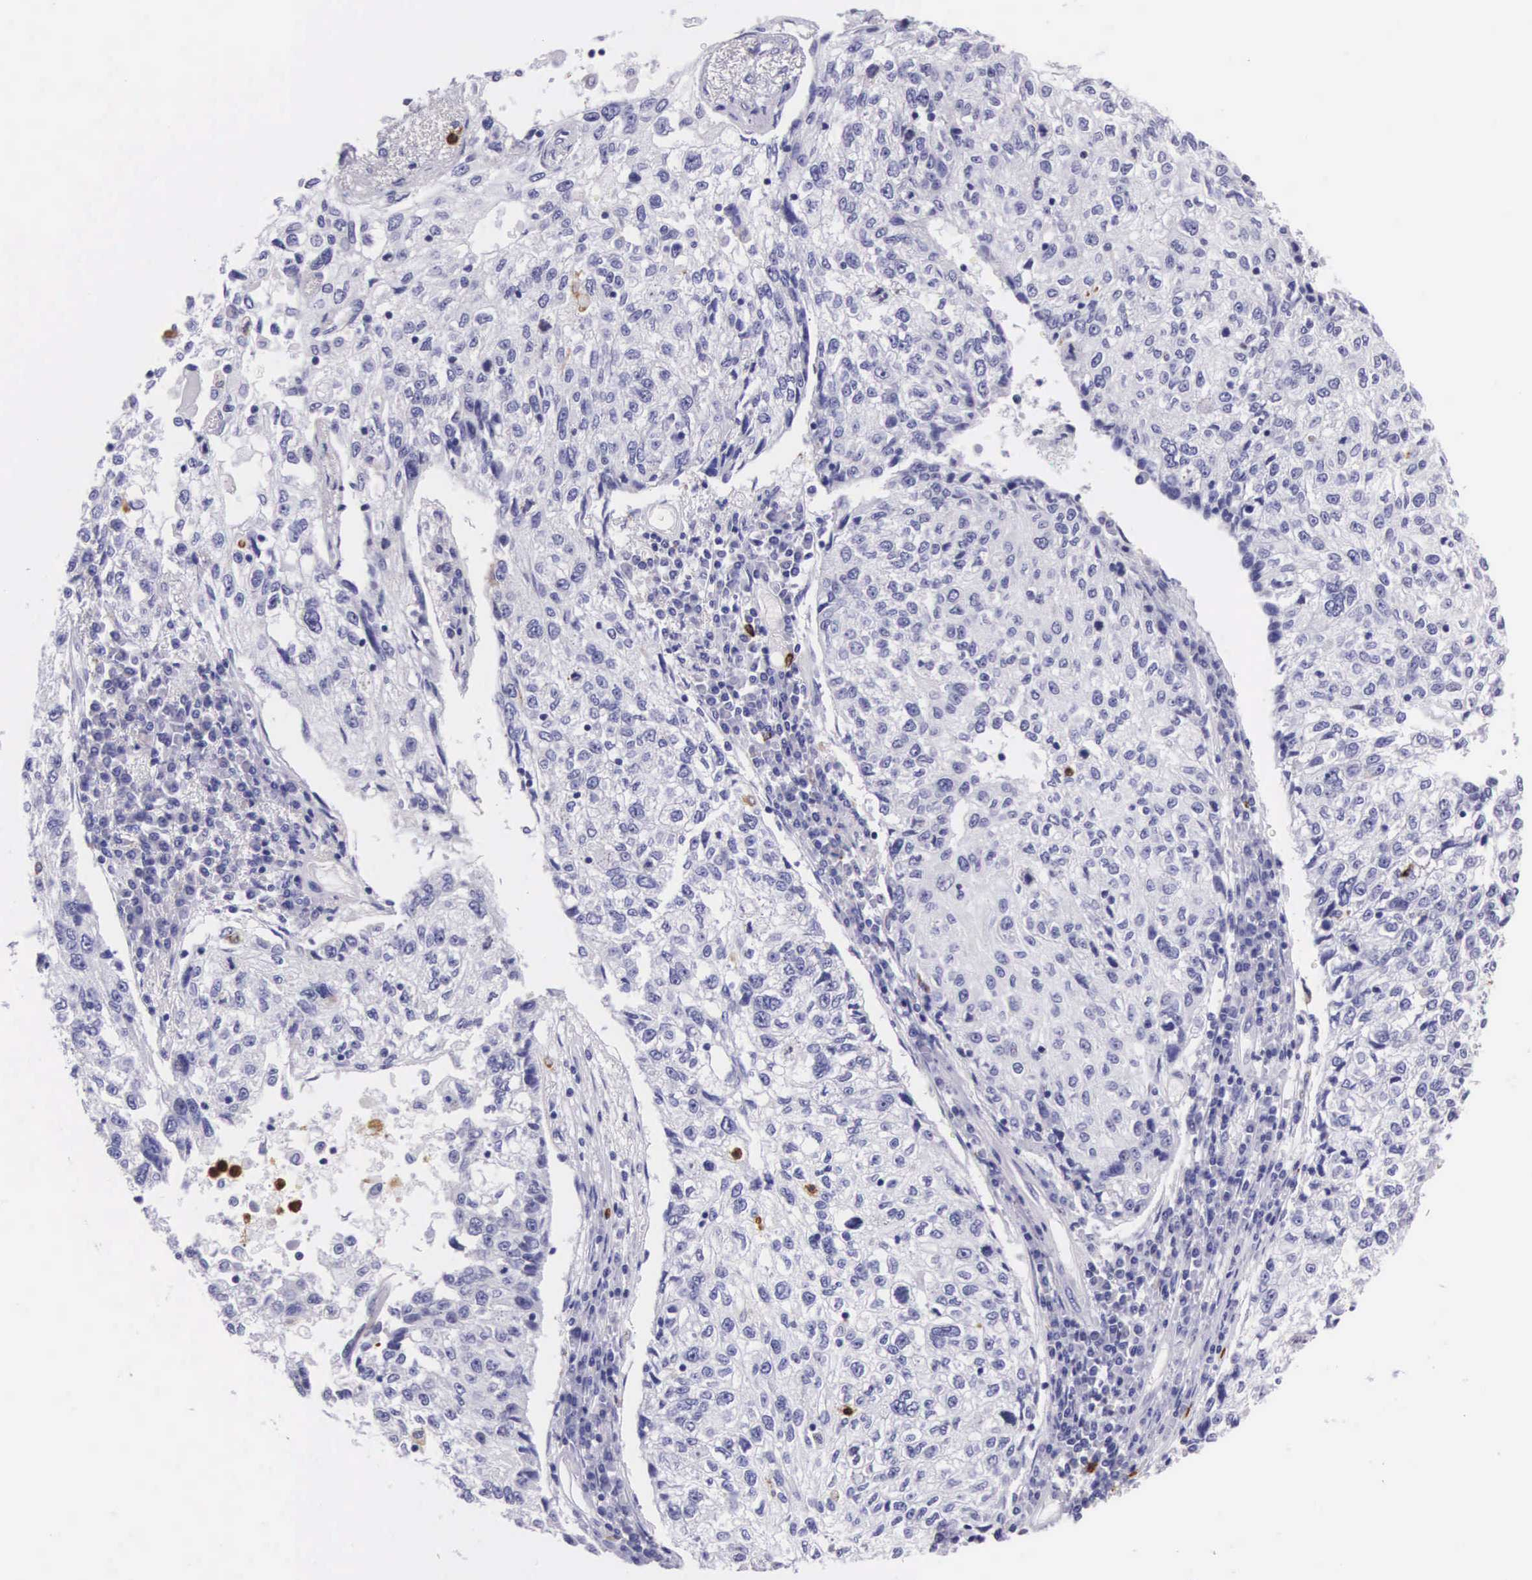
{"staining": {"intensity": "negative", "quantity": "none", "location": "none"}, "tissue": "cervical cancer", "cell_type": "Tumor cells", "image_type": "cancer", "snomed": [{"axis": "morphology", "description": "Squamous cell carcinoma, NOS"}, {"axis": "topography", "description": "Cervix"}], "caption": "Tumor cells are negative for protein expression in human cervical cancer (squamous cell carcinoma).", "gene": "FCN1", "patient": {"sex": "female", "age": 57}}